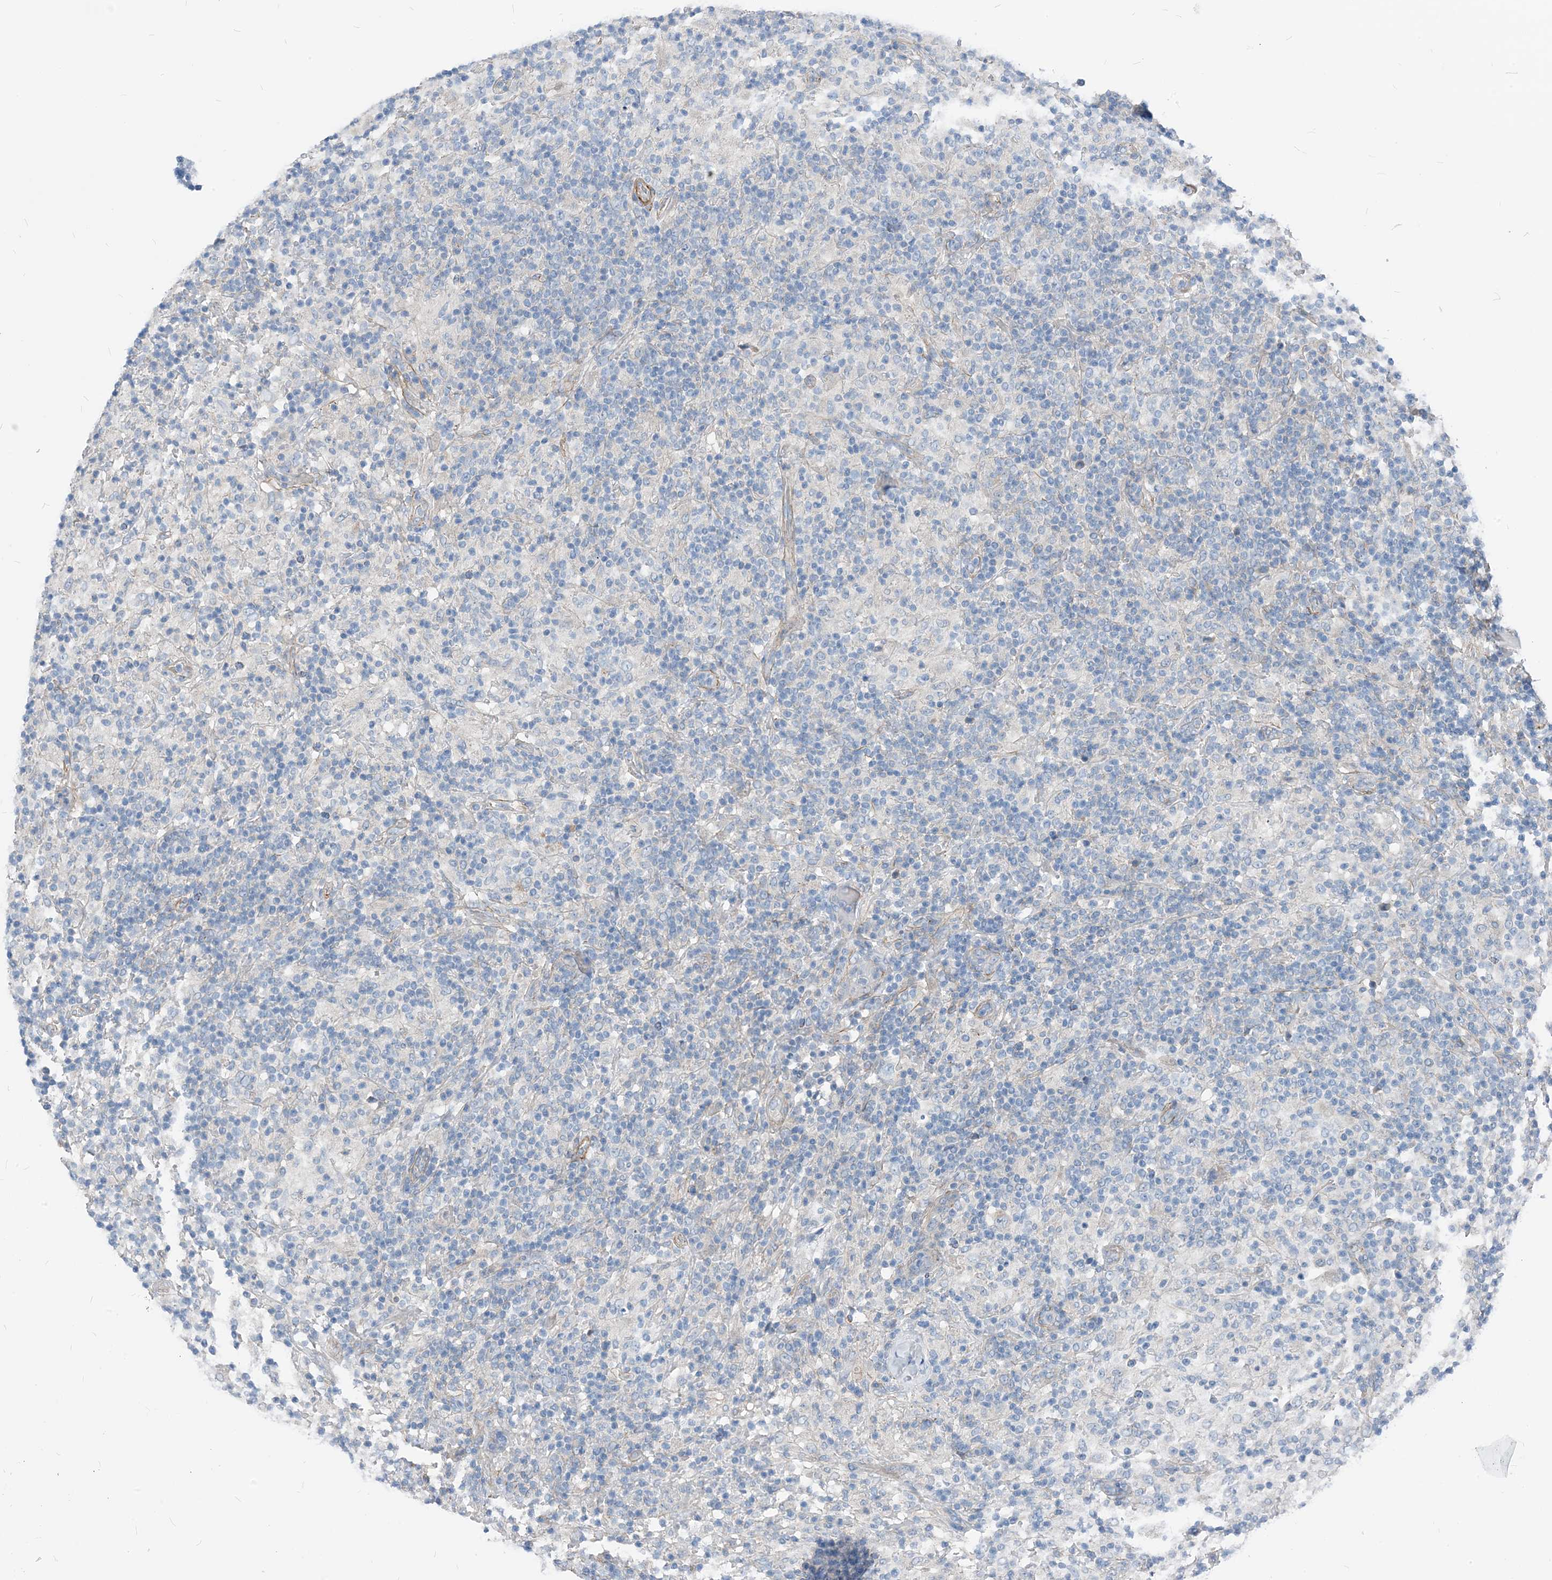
{"staining": {"intensity": "negative", "quantity": "none", "location": "none"}, "tissue": "lymphoma", "cell_type": "Tumor cells", "image_type": "cancer", "snomed": [{"axis": "morphology", "description": "Hodgkin's disease, NOS"}, {"axis": "topography", "description": "Lymph node"}], "caption": "This micrograph is of Hodgkin's disease stained with IHC to label a protein in brown with the nuclei are counter-stained blue. There is no staining in tumor cells. (DAB immunohistochemistry (IHC) visualized using brightfield microscopy, high magnification).", "gene": "PLEKHA3", "patient": {"sex": "male", "age": 70}}